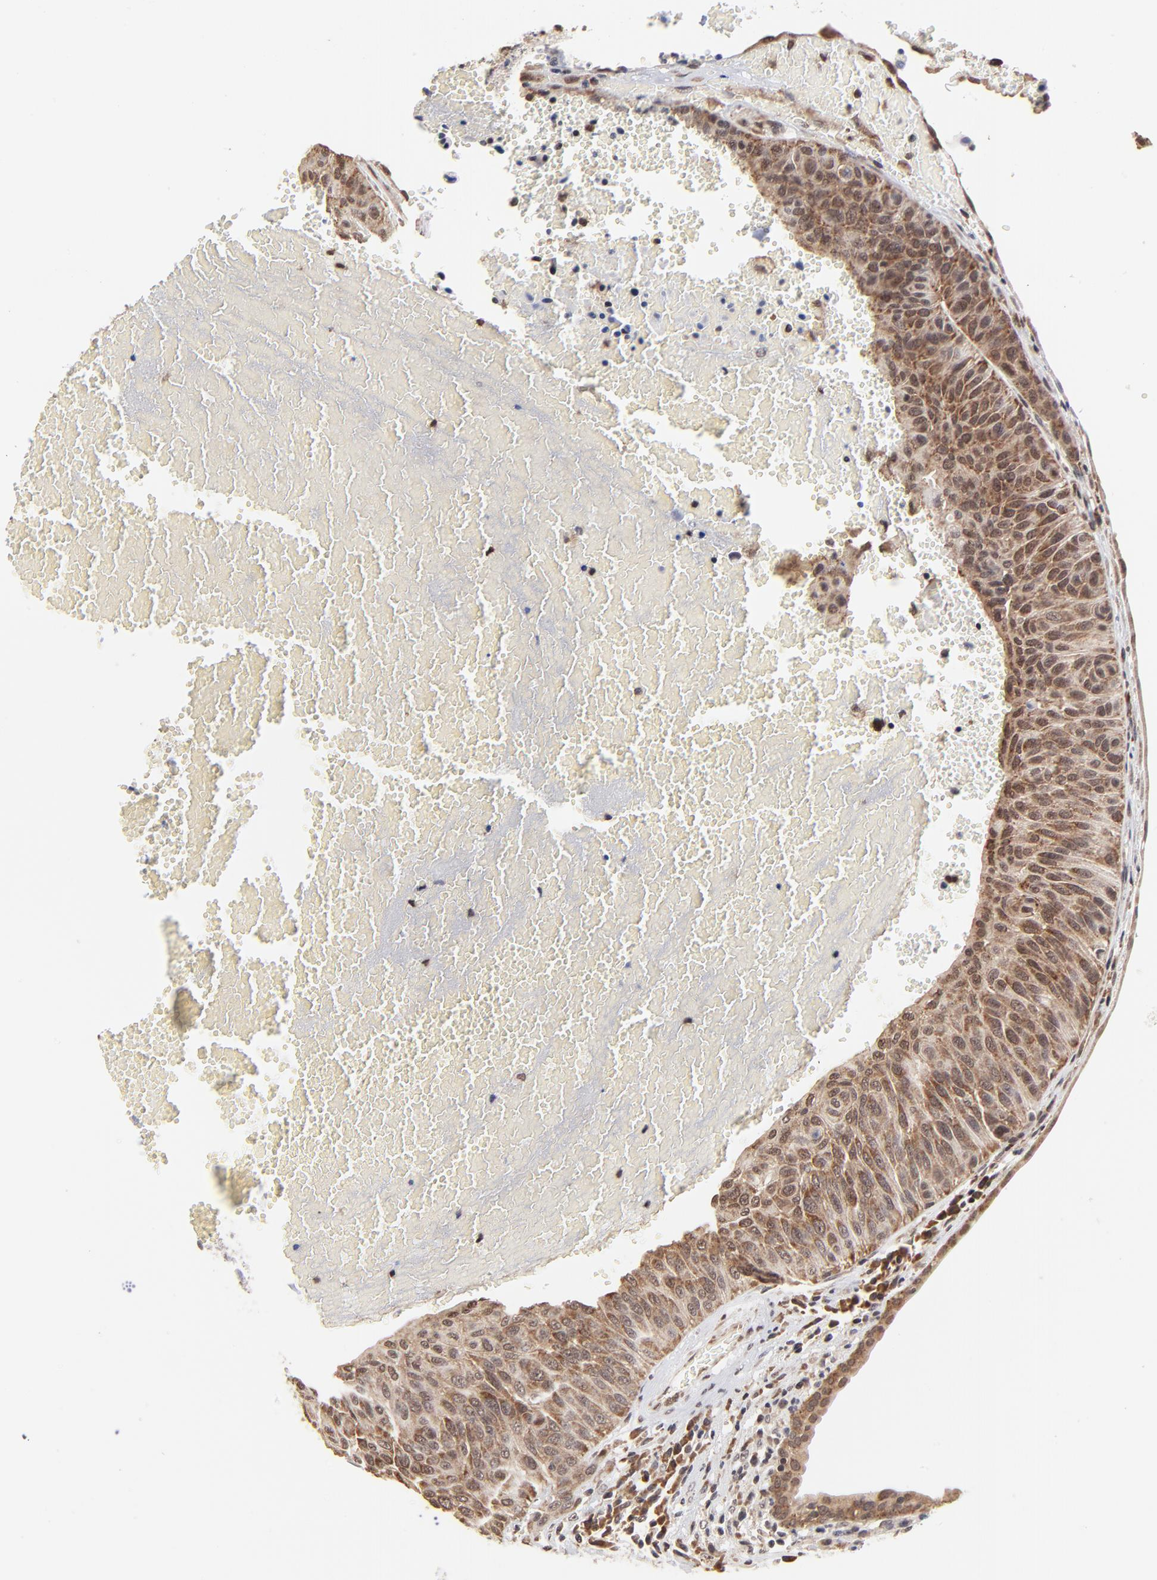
{"staining": {"intensity": "moderate", "quantity": ">75%", "location": "cytoplasmic/membranous"}, "tissue": "urothelial cancer", "cell_type": "Tumor cells", "image_type": "cancer", "snomed": [{"axis": "morphology", "description": "Urothelial carcinoma, High grade"}, {"axis": "topography", "description": "Urinary bladder"}], "caption": "Immunohistochemical staining of human urothelial carcinoma (high-grade) reveals moderate cytoplasmic/membranous protein expression in approximately >75% of tumor cells.", "gene": "BRPF1", "patient": {"sex": "male", "age": 66}}